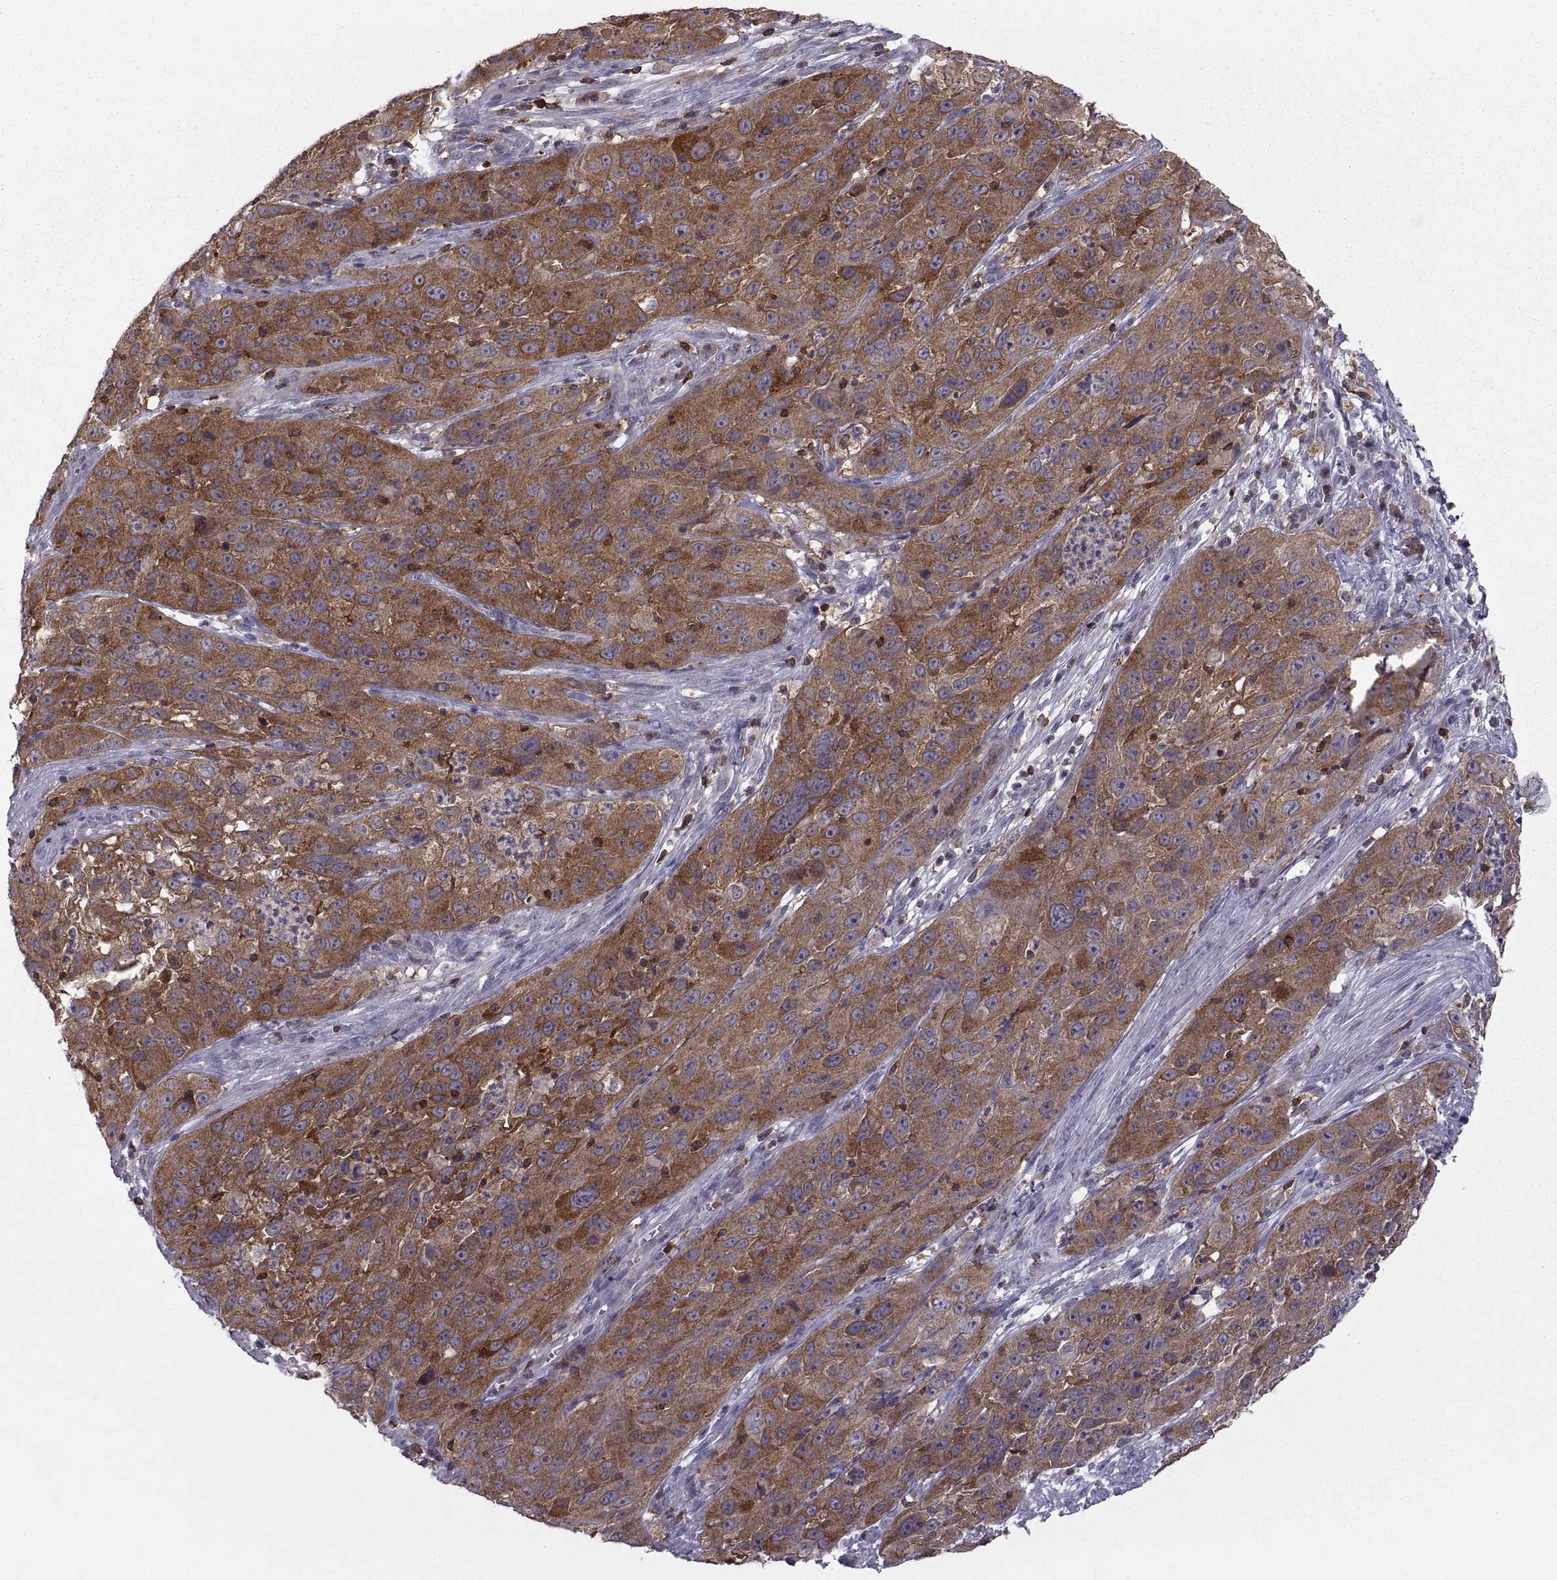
{"staining": {"intensity": "strong", "quantity": "<25%", "location": "cytoplasmic/membranous"}, "tissue": "cervical cancer", "cell_type": "Tumor cells", "image_type": "cancer", "snomed": [{"axis": "morphology", "description": "Squamous cell carcinoma, NOS"}, {"axis": "topography", "description": "Cervix"}], "caption": "Protein staining of squamous cell carcinoma (cervical) tissue reveals strong cytoplasmic/membranous staining in approximately <25% of tumor cells. (Stains: DAB (3,3'-diaminobenzidine) in brown, nuclei in blue, Microscopy: brightfield microscopy at high magnification).", "gene": "EZR", "patient": {"sex": "female", "age": 32}}